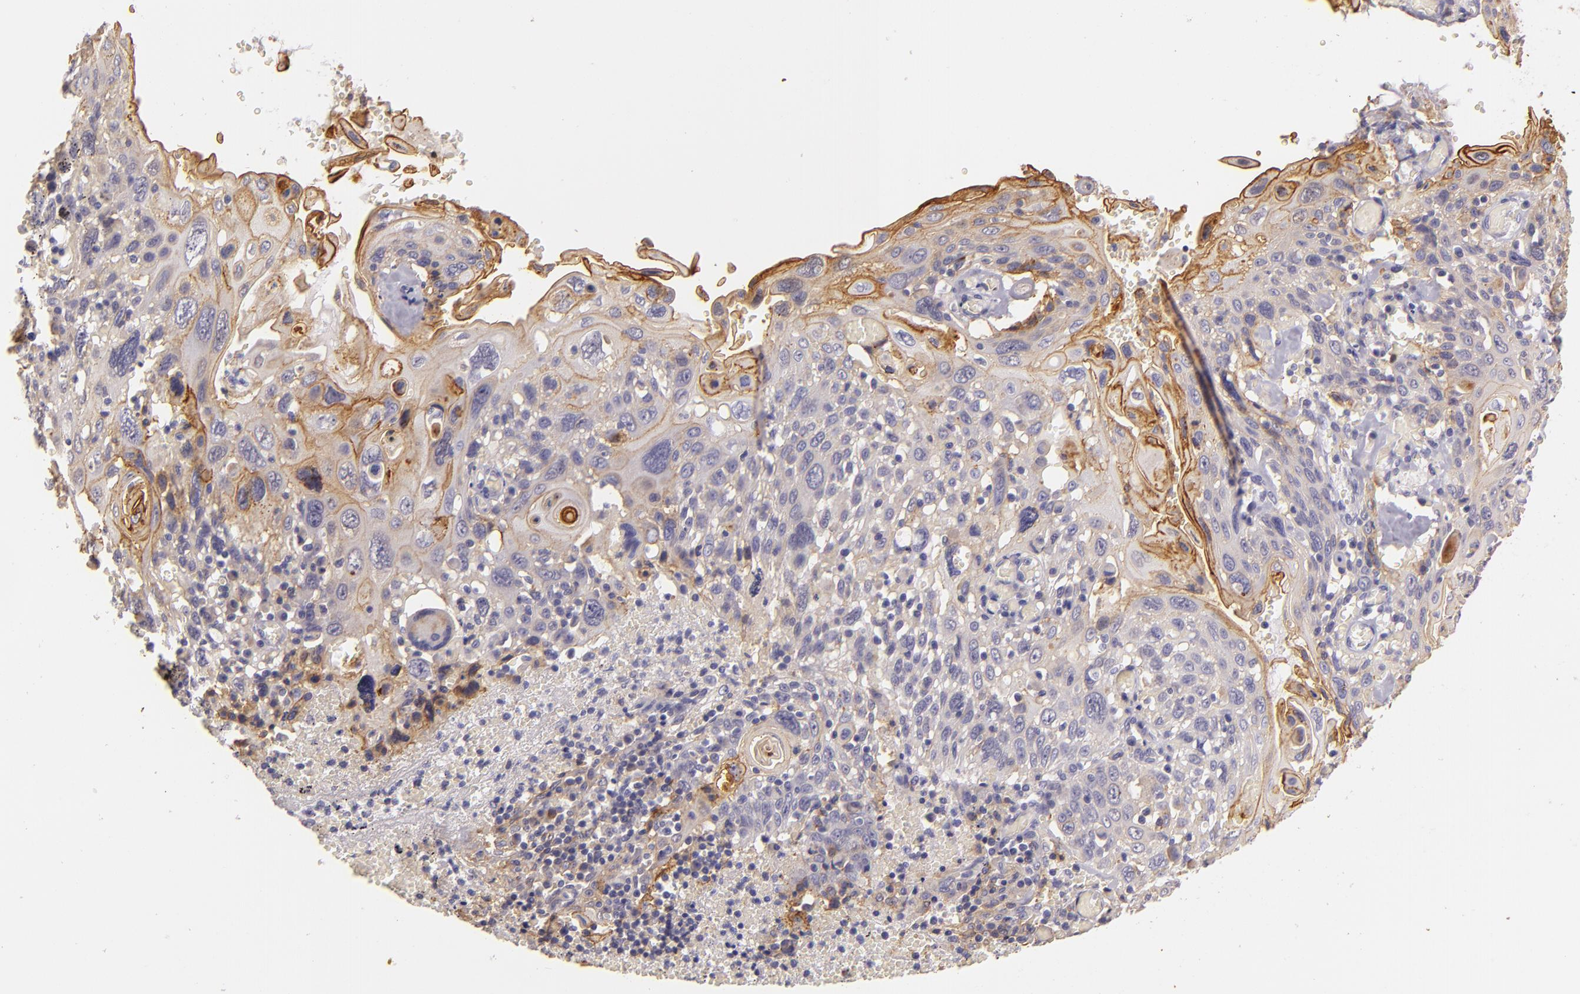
{"staining": {"intensity": "moderate", "quantity": "<25%", "location": "cytoplasmic/membranous"}, "tissue": "cervical cancer", "cell_type": "Tumor cells", "image_type": "cancer", "snomed": [{"axis": "morphology", "description": "Squamous cell carcinoma, NOS"}, {"axis": "topography", "description": "Cervix"}], "caption": "Immunohistochemistry (IHC) histopathology image of neoplastic tissue: cervical squamous cell carcinoma stained using immunohistochemistry displays low levels of moderate protein expression localized specifically in the cytoplasmic/membranous of tumor cells, appearing as a cytoplasmic/membranous brown color.", "gene": "CTSF", "patient": {"sex": "female", "age": 54}}